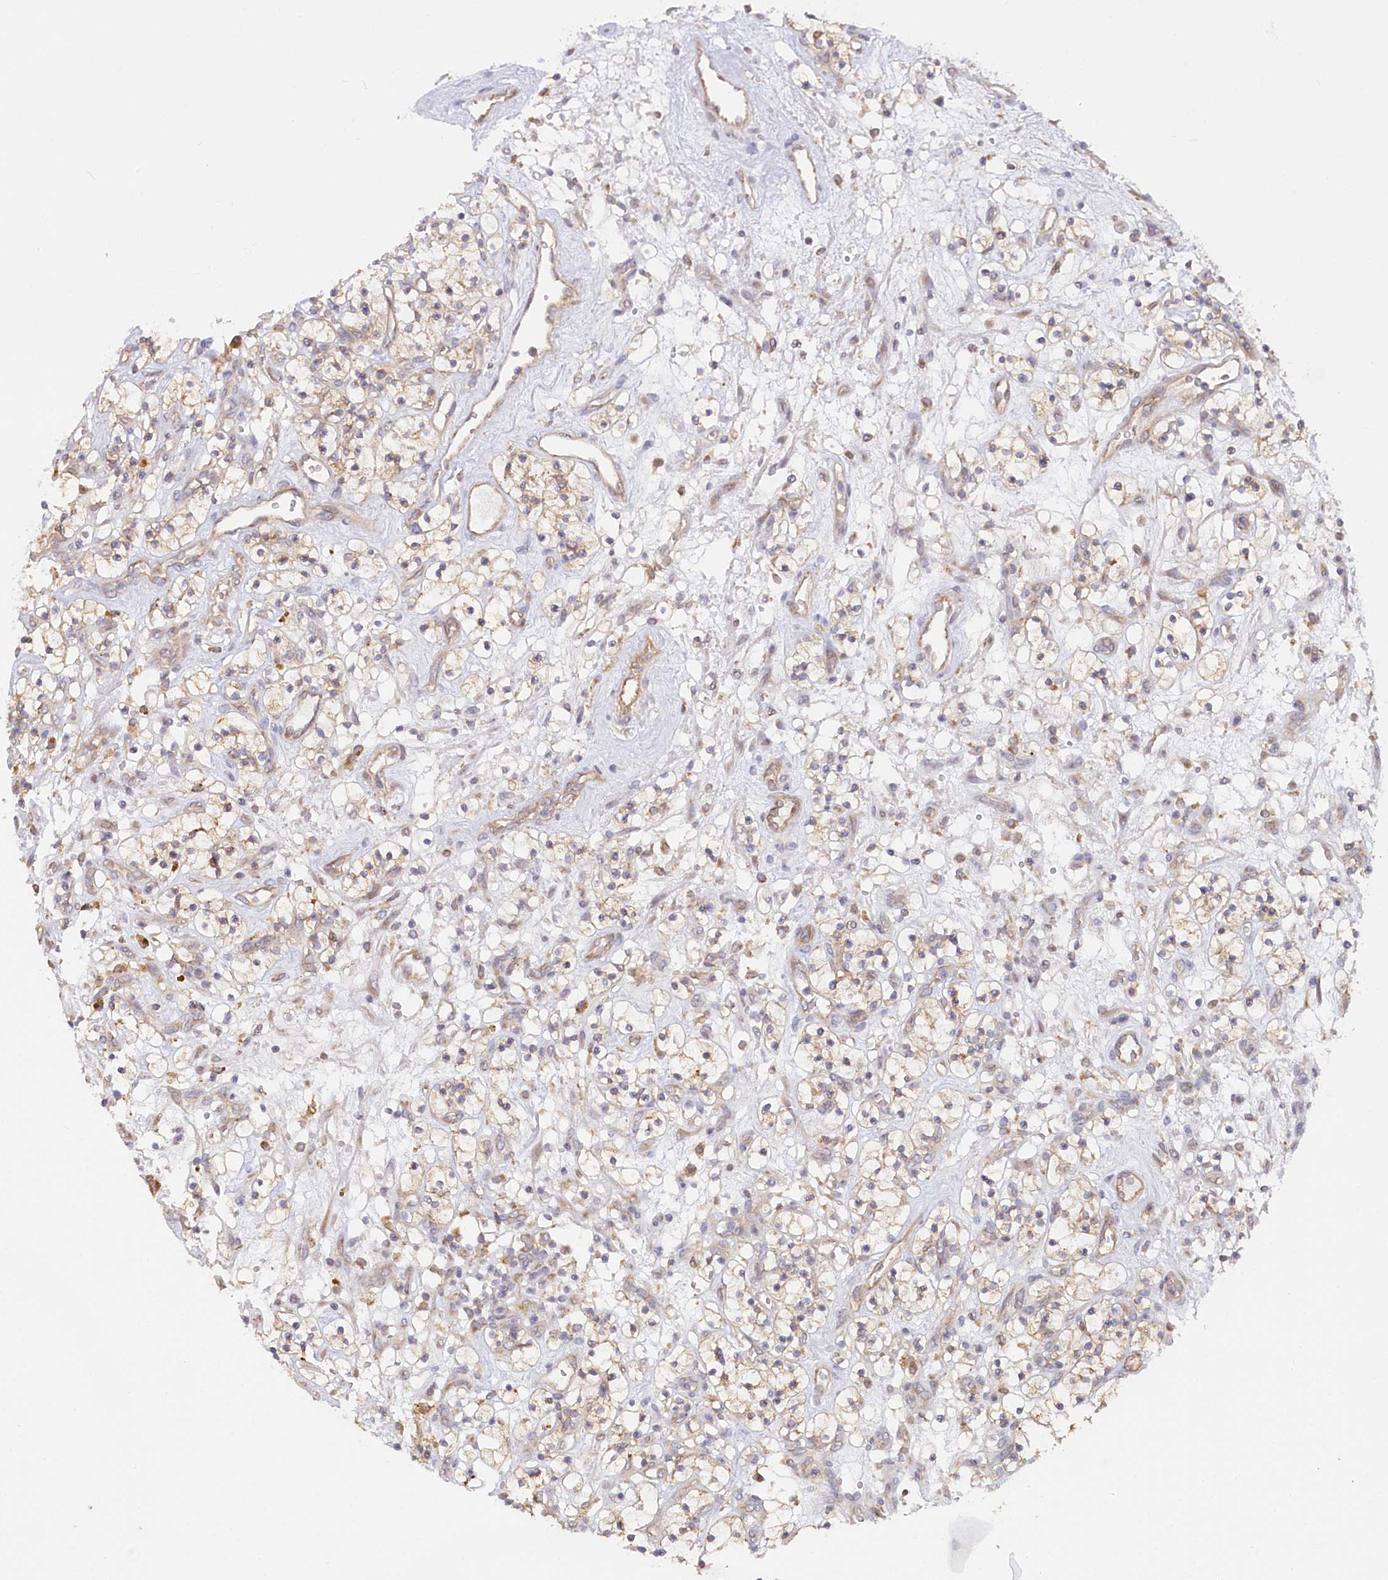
{"staining": {"intensity": "weak", "quantity": "<25%", "location": "cytoplasmic/membranous"}, "tissue": "renal cancer", "cell_type": "Tumor cells", "image_type": "cancer", "snomed": [{"axis": "morphology", "description": "Adenocarcinoma, NOS"}, {"axis": "topography", "description": "Kidney"}], "caption": "IHC micrograph of neoplastic tissue: human renal cancer stained with DAB (3,3'-diaminobenzidine) reveals no significant protein staining in tumor cells.", "gene": "PAIP2", "patient": {"sex": "female", "age": 57}}